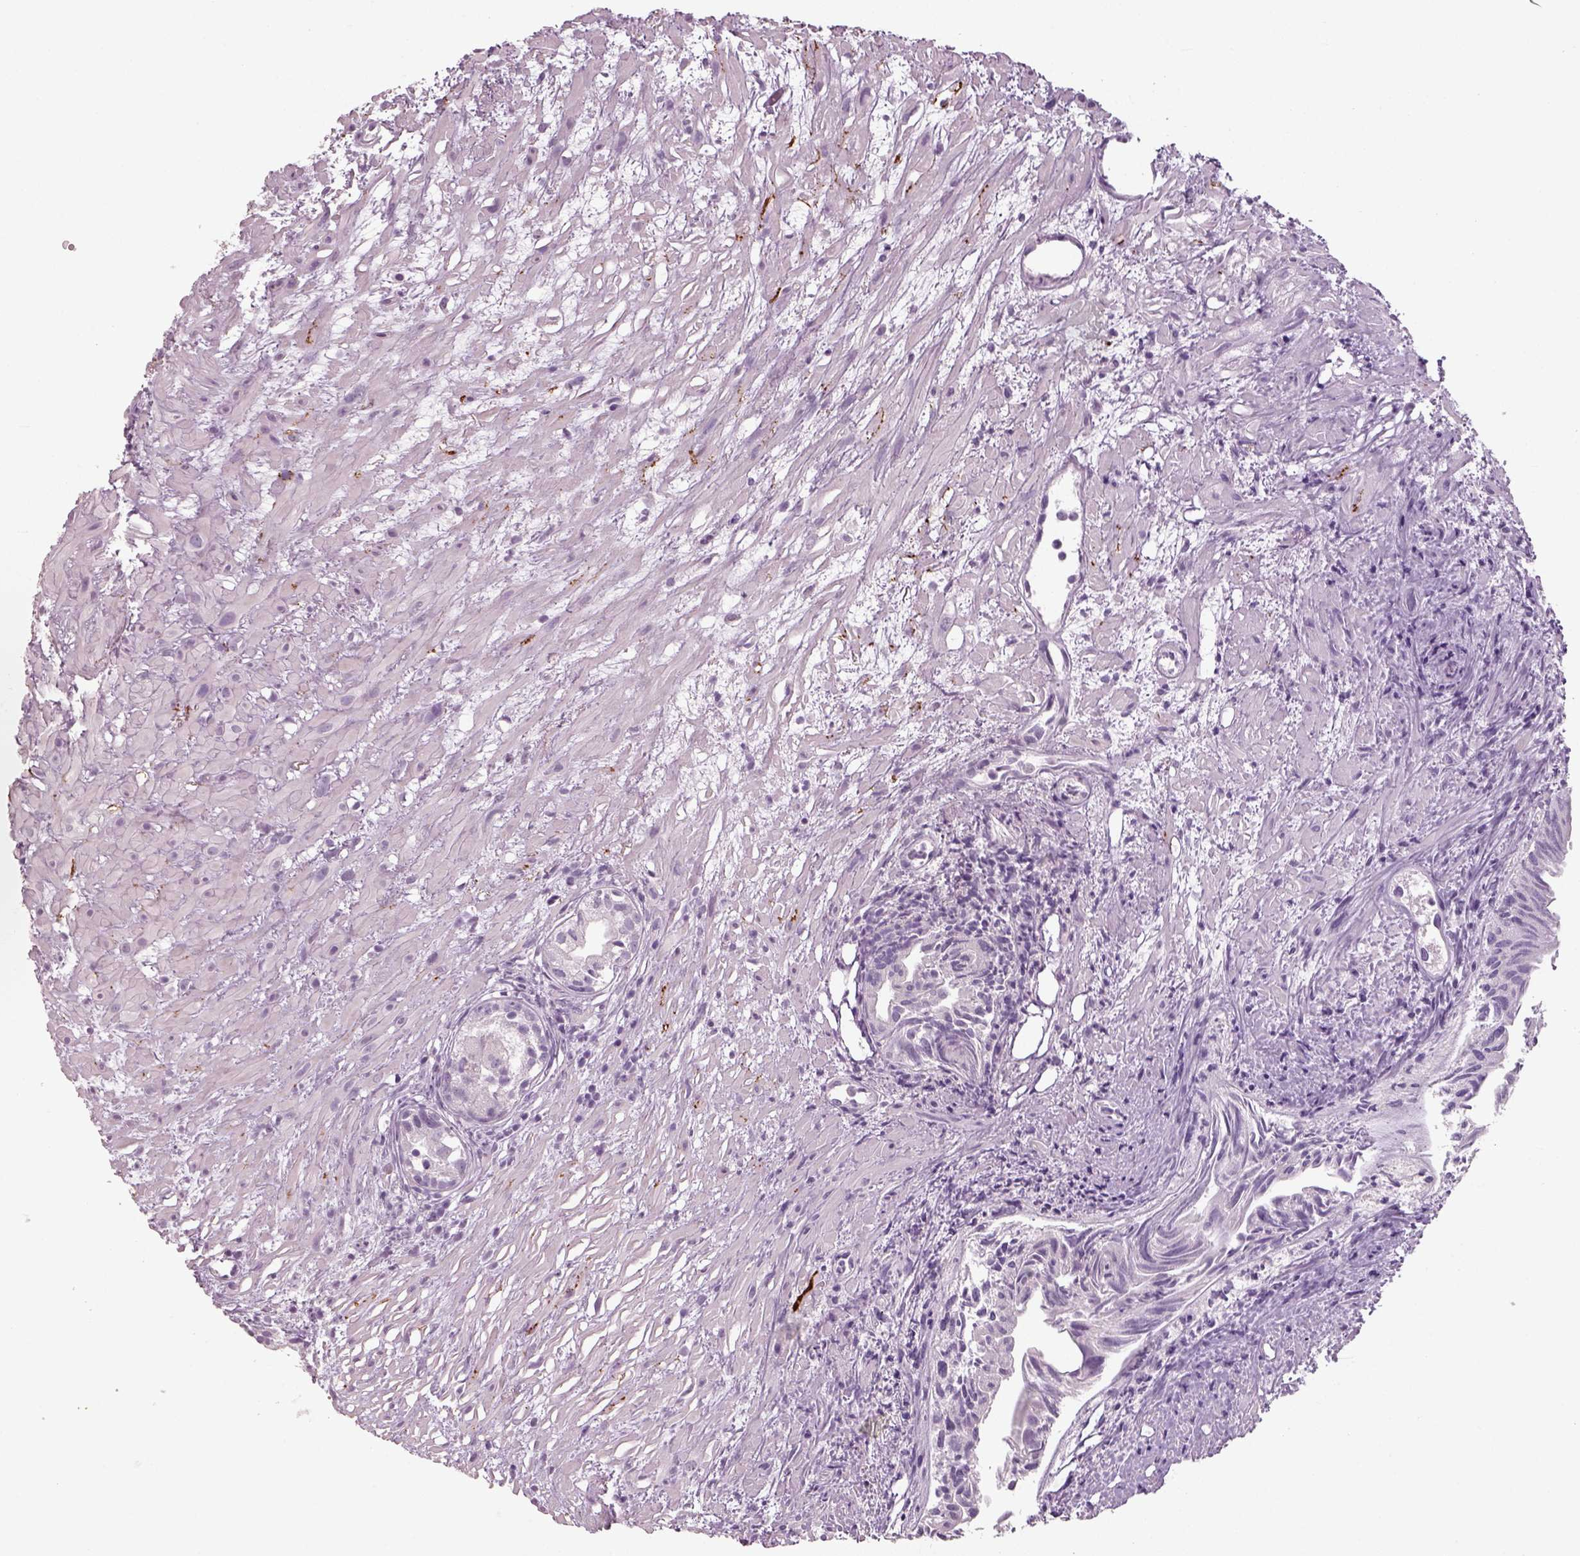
{"staining": {"intensity": "negative", "quantity": "none", "location": "none"}, "tissue": "prostate cancer", "cell_type": "Tumor cells", "image_type": "cancer", "snomed": [{"axis": "morphology", "description": "Adenocarcinoma, High grade"}, {"axis": "topography", "description": "Prostate"}], "caption": "This is a histopathology image of IHC staining of prostate cancer (high-grade adenocarcinoma), which shows no expression in tumor cells.", "gene": "SLC6A2", "patient": {"sex": "male", "age": 79}}